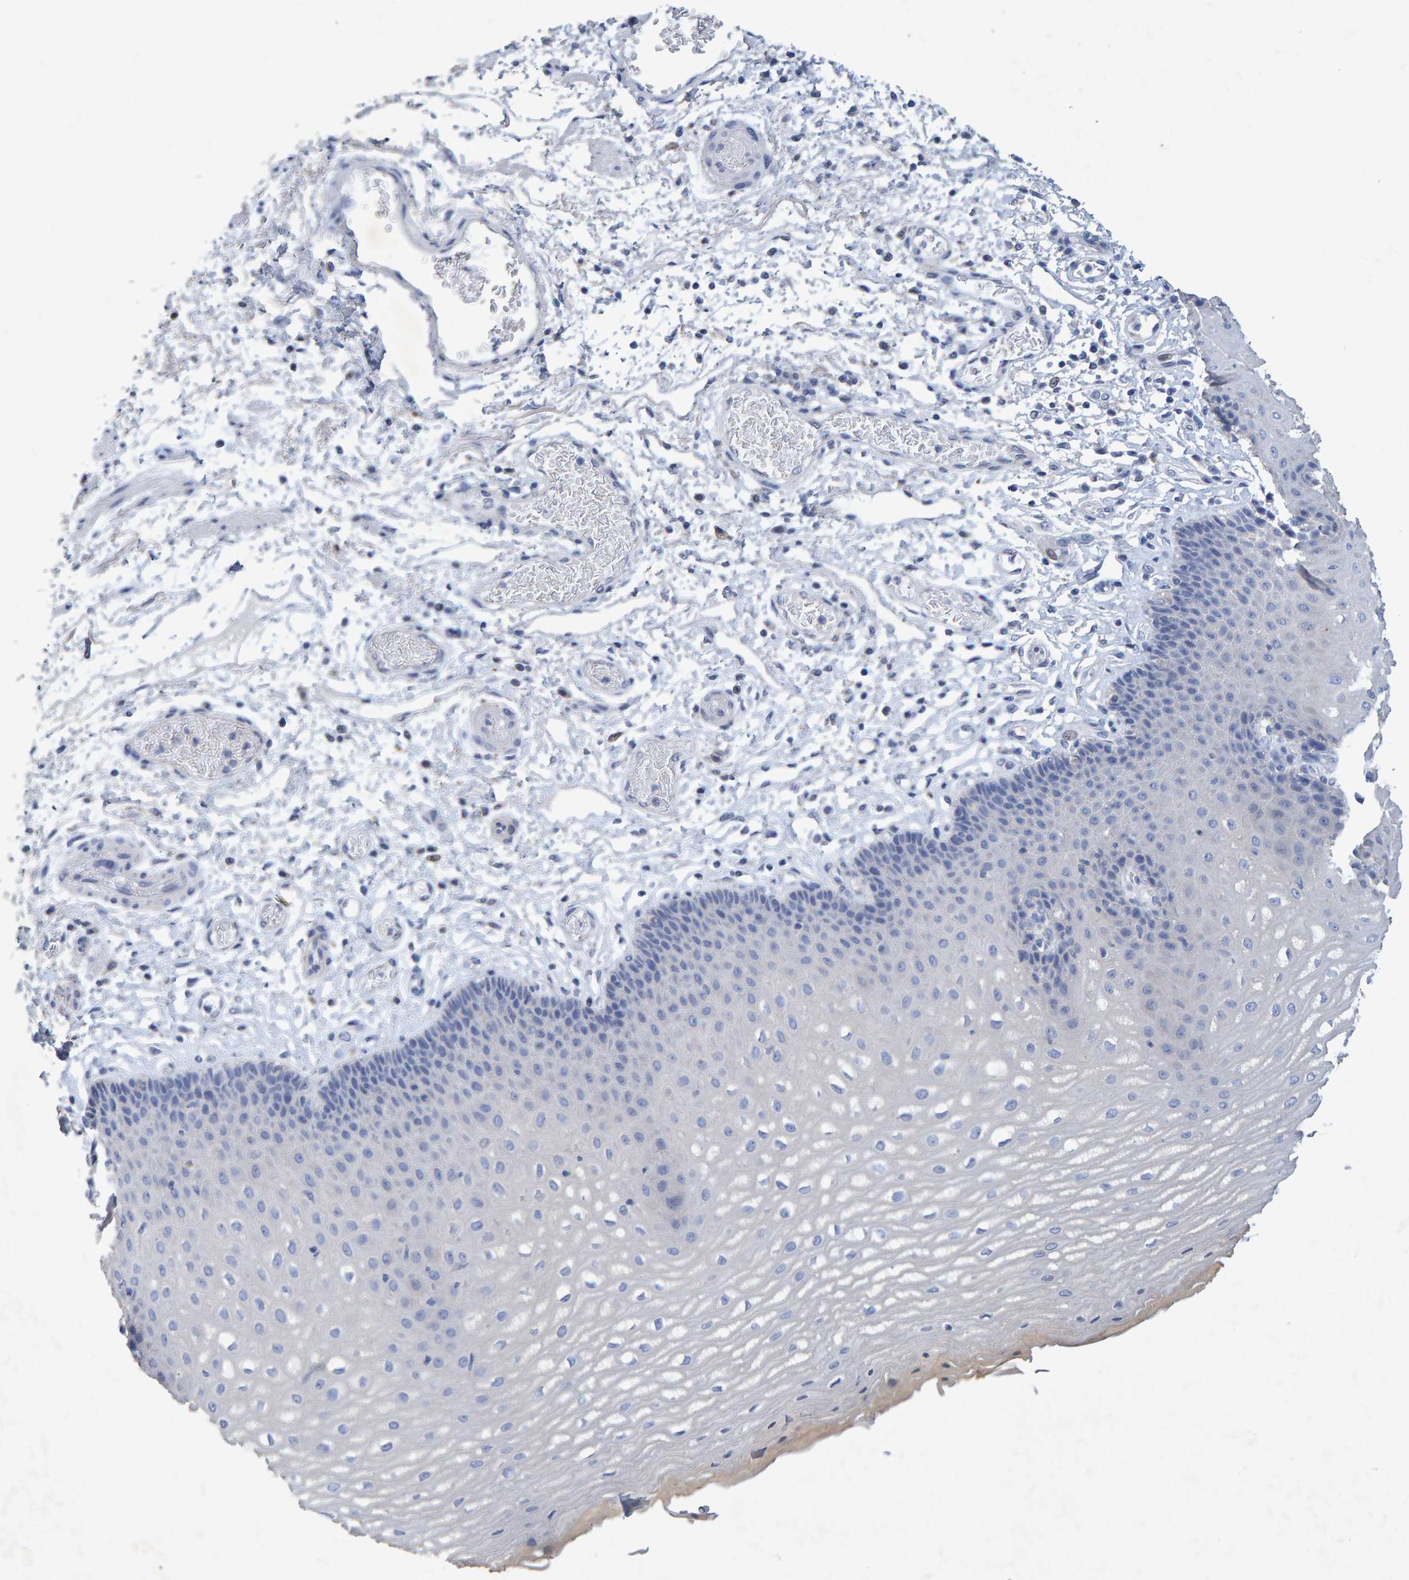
{"staining": {"intensity": "negative", "quantity": "none", "location": "none"}, "tissue": "esophagus", "cell_type": "Squamous epithelial cells", "image_type": "normal", "snomed": [{"axis": "morphology", "description": "Normal tissue, NOS"}, {"axis": "topography", "description": "Esophagus"}], "caption": "High power microscopy micrograph of an IHC histopathology image of benign esophagus, revealing no significant expression in squamous epithelial cells. Brightfield microscopy of immunohistochemistry stained with DAB (3,3'-diaminobenzidine) (brown) and hematoxylin (blue), captured at high magnification.", "gene": "CTH", "patient": {"sex": "male", "age": 54}}